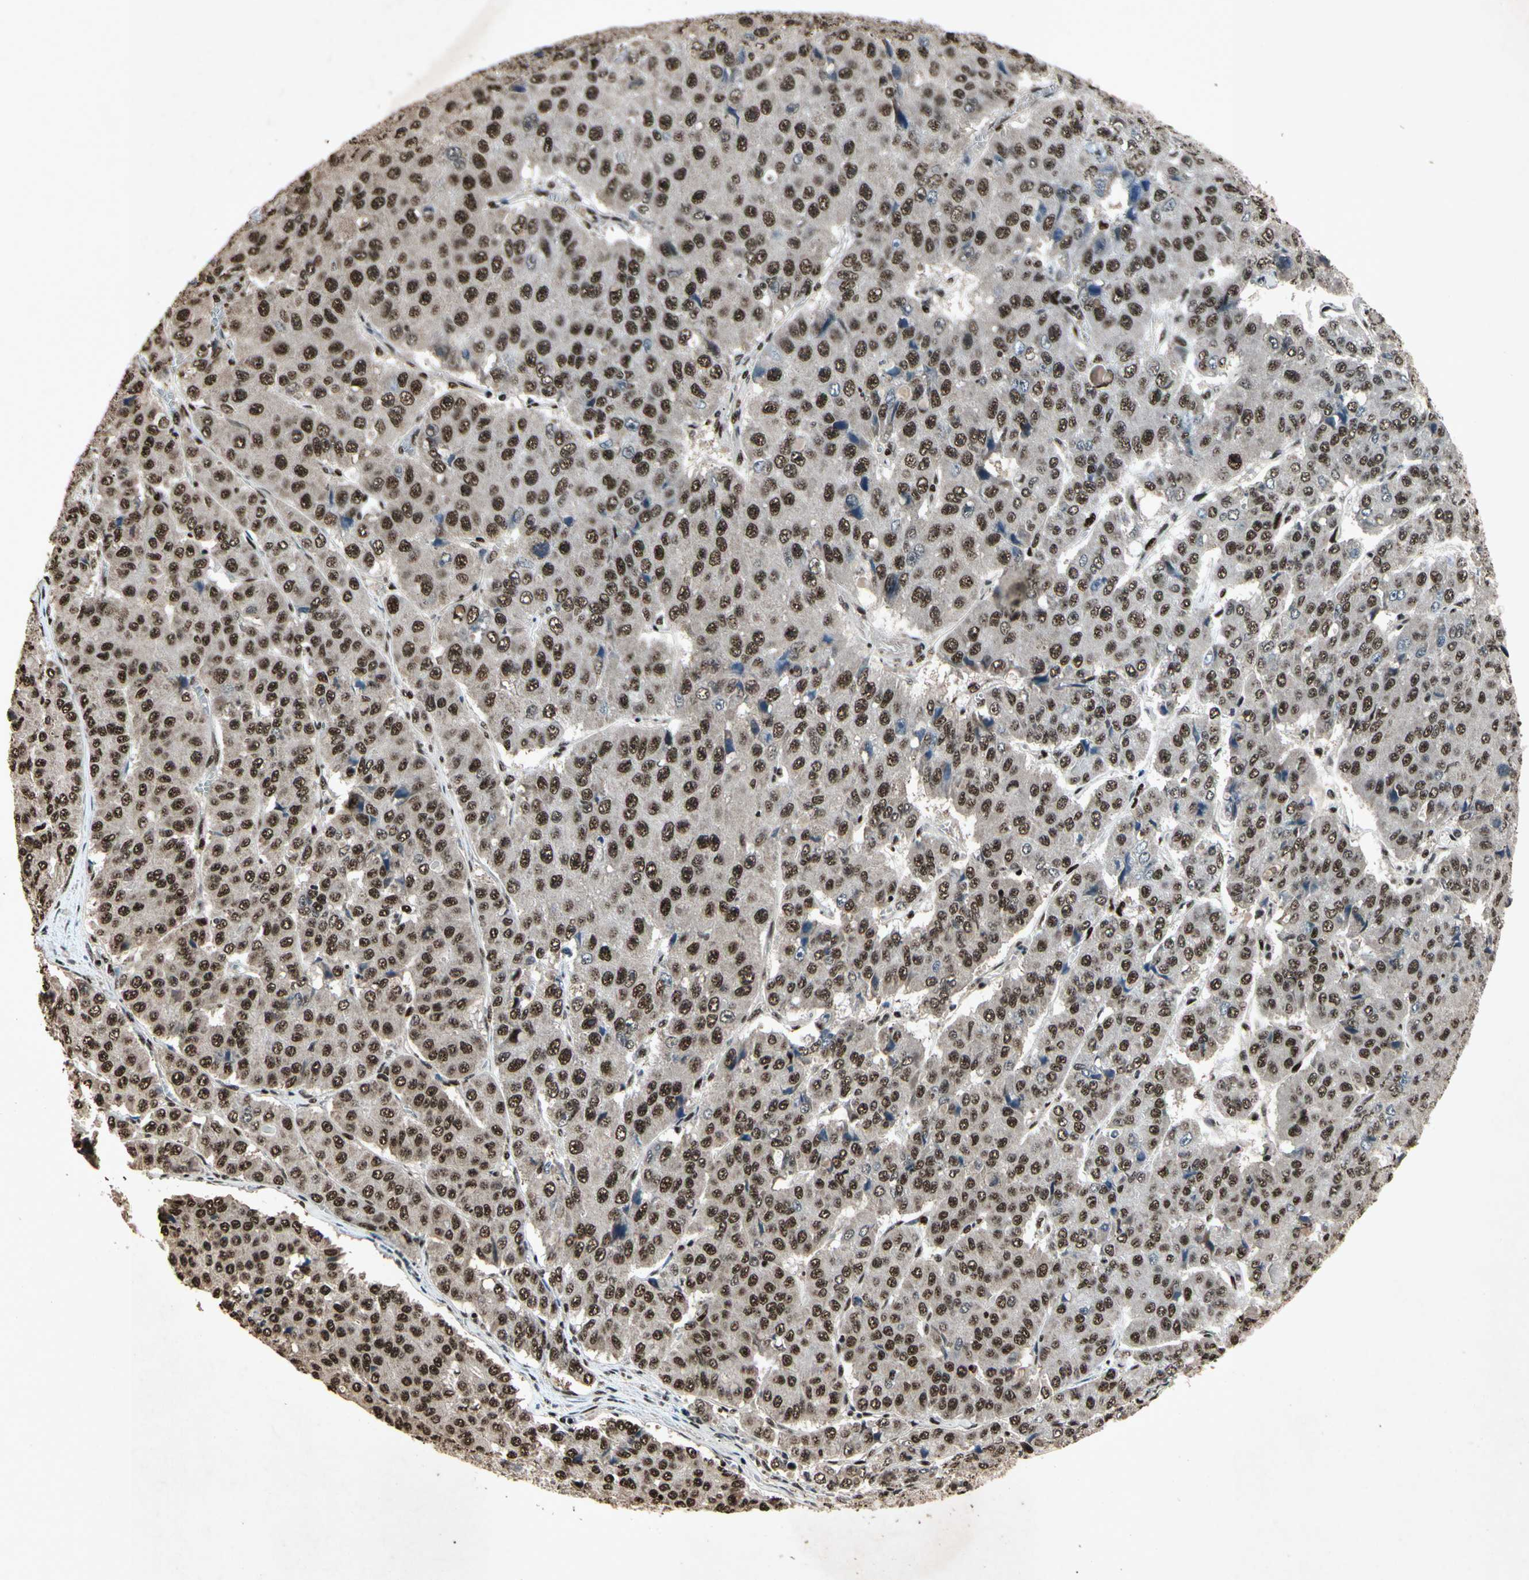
{"staining": {"intensity": "strong", "quantity": ">75%", "location": "nuclear"}, "tissue": "pancreatic cancer", "cell_type": "Tumor cells", "image_type": "cancer", "snomed": [{"axis": "morphology", "description": "Adenocarcinoma, NOS"}, {"axis": "topography", "description": "Pancreas"}], "caption": "Protein expression analysis of human pancreatic cancer reveals strong nuclear expression in approximately >75% of tumor cells. The protein is shown in brown color, while the nuclei are stained blue.", "gene": "TBX2", "patient": {"sex": "male", "age": 50}}